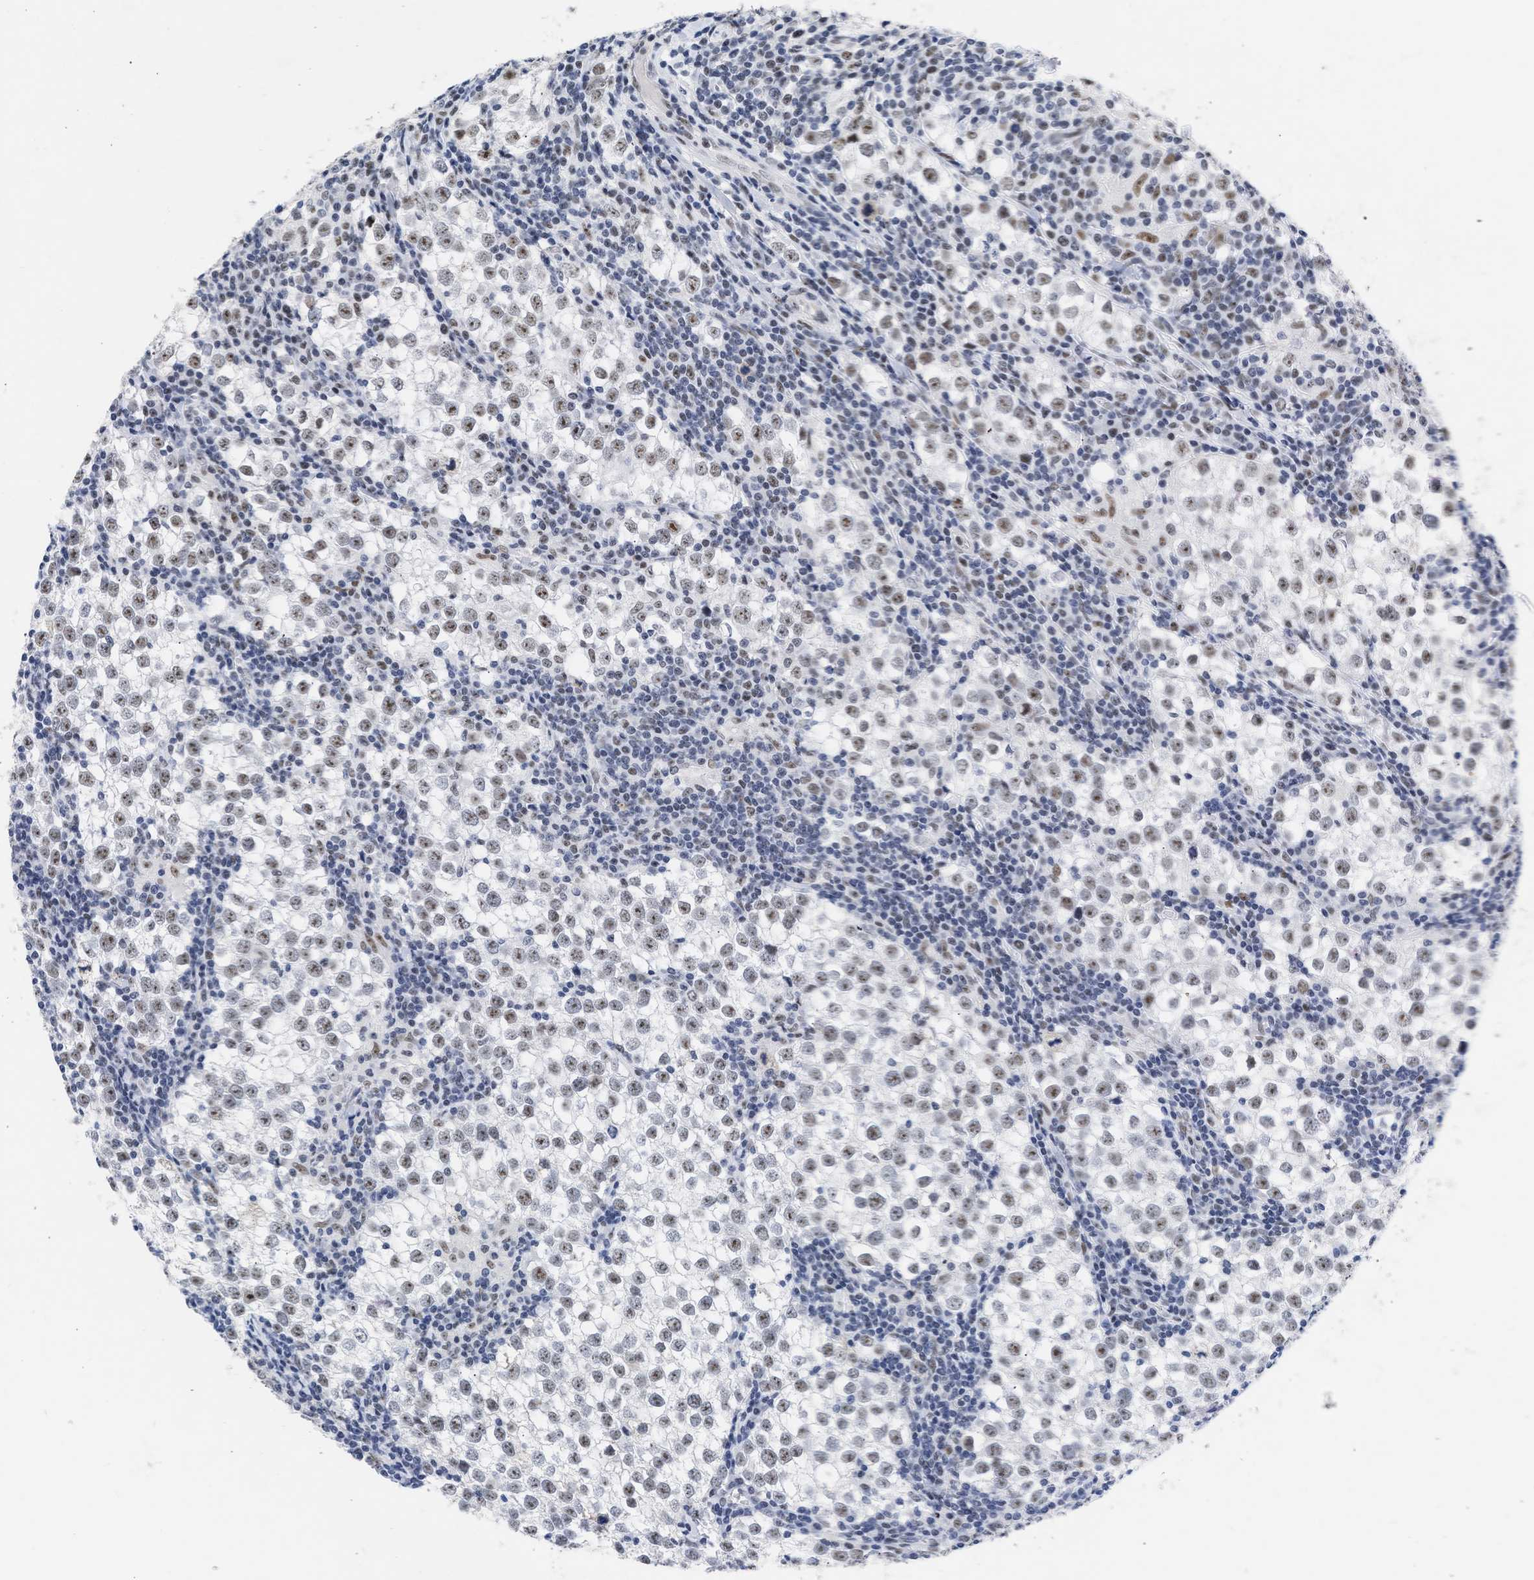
{"staining": {"intensity": "moderate", "quantity": ">75%", "location": "nuclear"}, "tissue": "testis cancer", "cell_type": "Tumor cells", "image_type": "cancer", "snomed": [{"axis": "morphology", "description": "Seminoma, NOS"}, {"axis": "morphology", "description": "Carcinoma, Embryonal, NOS"}, {"axis": "topography", "description": "Testis"}], "caption": "Embryonal carcinoma (testis) stained with immunohistochemistry (IHC) reveals moderate nuclear staining in approximately >75% of tumor cells.", "gene": "DDX41", "patient": {"sex": "male", "age": 36}}